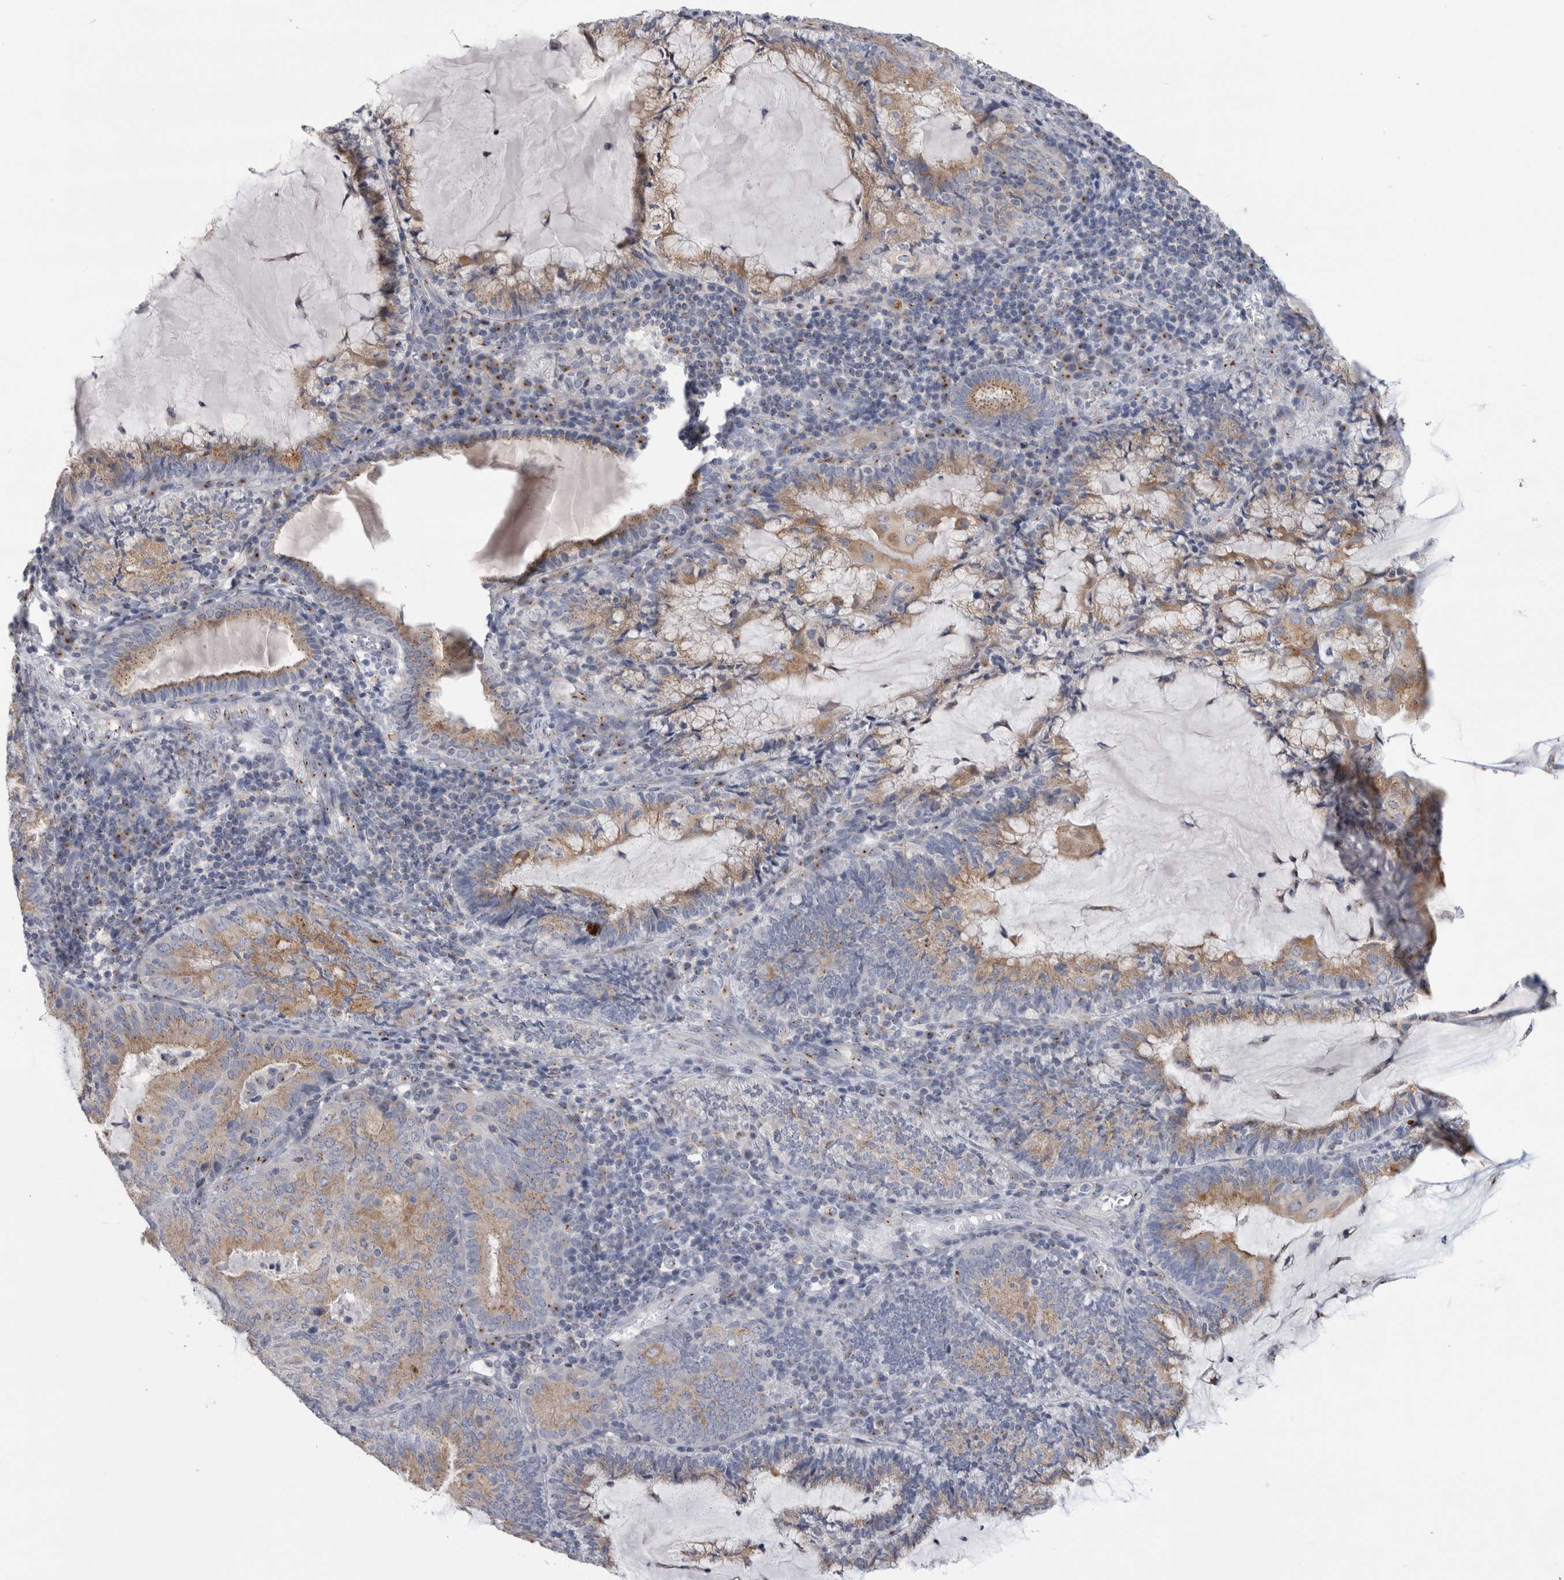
{"staining": {"intensity": "moderate", "quantity": ">75%", "location": "cytoplasmic/membranous"}, "tissue": "endometrial cancer", "cell_type": "Tumor cells", "image_type": "cancer", "snomed": [{"axis": "morphology", "description": "Adenocarcinoma, NOS"}, {"axis": "topography", "description": "Endometrium"}], "caption": "Immunohistochemical staining of human endometrial cancer demonstrates medium levels of moderate cytoplasmic/membranous expression in about >75% of tumor cells. Using DAB (3,3'-diaminobenzidine) (brown) and hematoxylin (blue) stains, captured at high magnification using brightfield microscopy.", "gene": "AKAP9", "patient": {"sex": "female", "age": 81}}